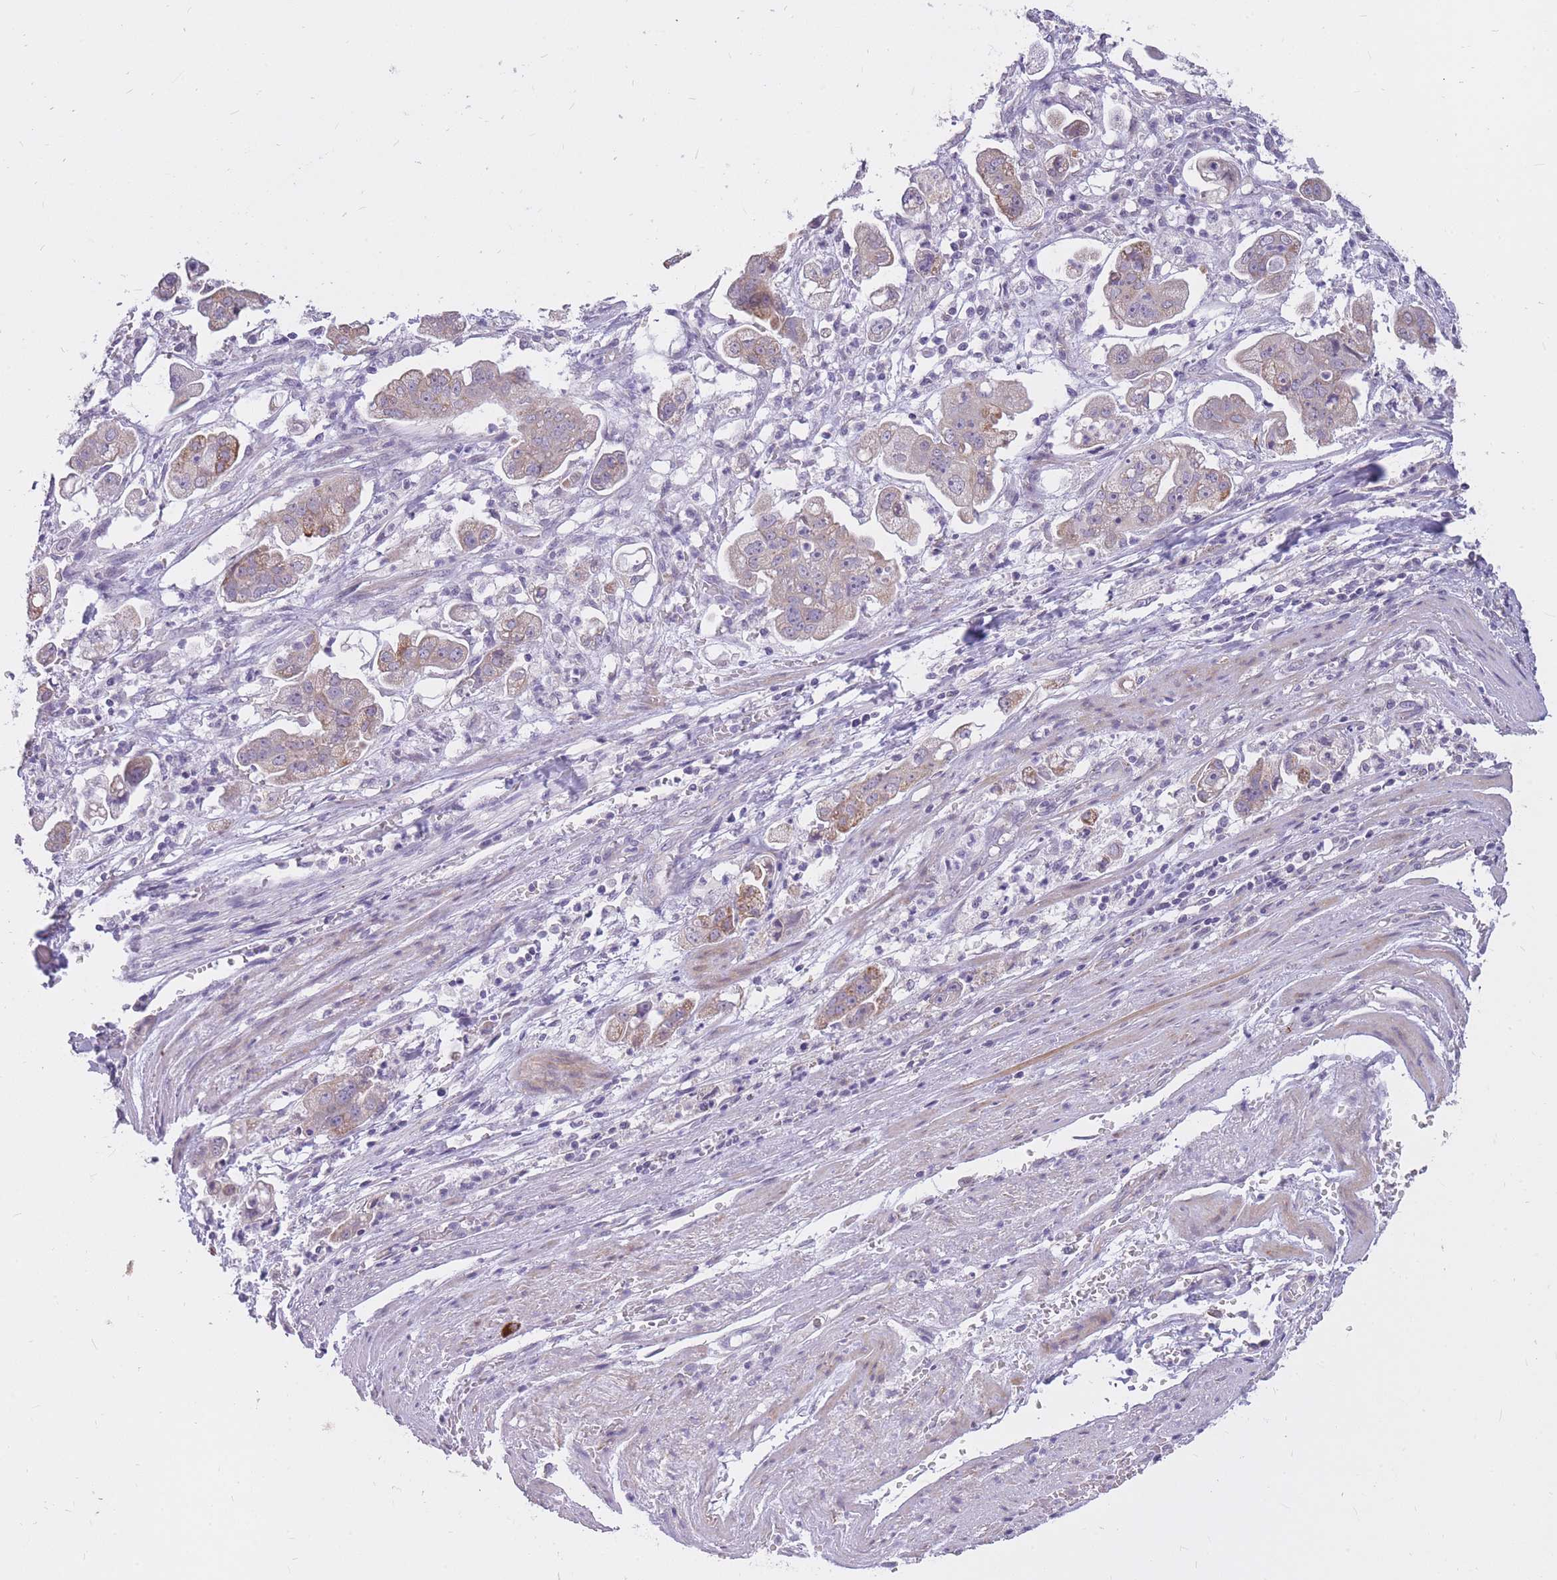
{"staining": {"intensity": "moderate", "quantity": "<25%", "location": "cytoplasmic/membranous"}, "tissue": "stomach cancer", "cell_type": "Tumor cells", "image_type": "cancer", "snomed": [{"axis": "morphology", "description": "Adenocarcinoma, NOS"}, {"axis": "topography", "description": "Stomach"}], "caption": "Moderate cytoplasmic/membranous positivity is appreciated in about <25% of tumor cells in stomach cancer. The staining was performed using DAB to visualize the protein expression in brown, while the nuclei were stained in blue with hematoxylin (Magnification: 20x).", "gene": "RNF170", "patient": {"sex": "male", "age": 62}}